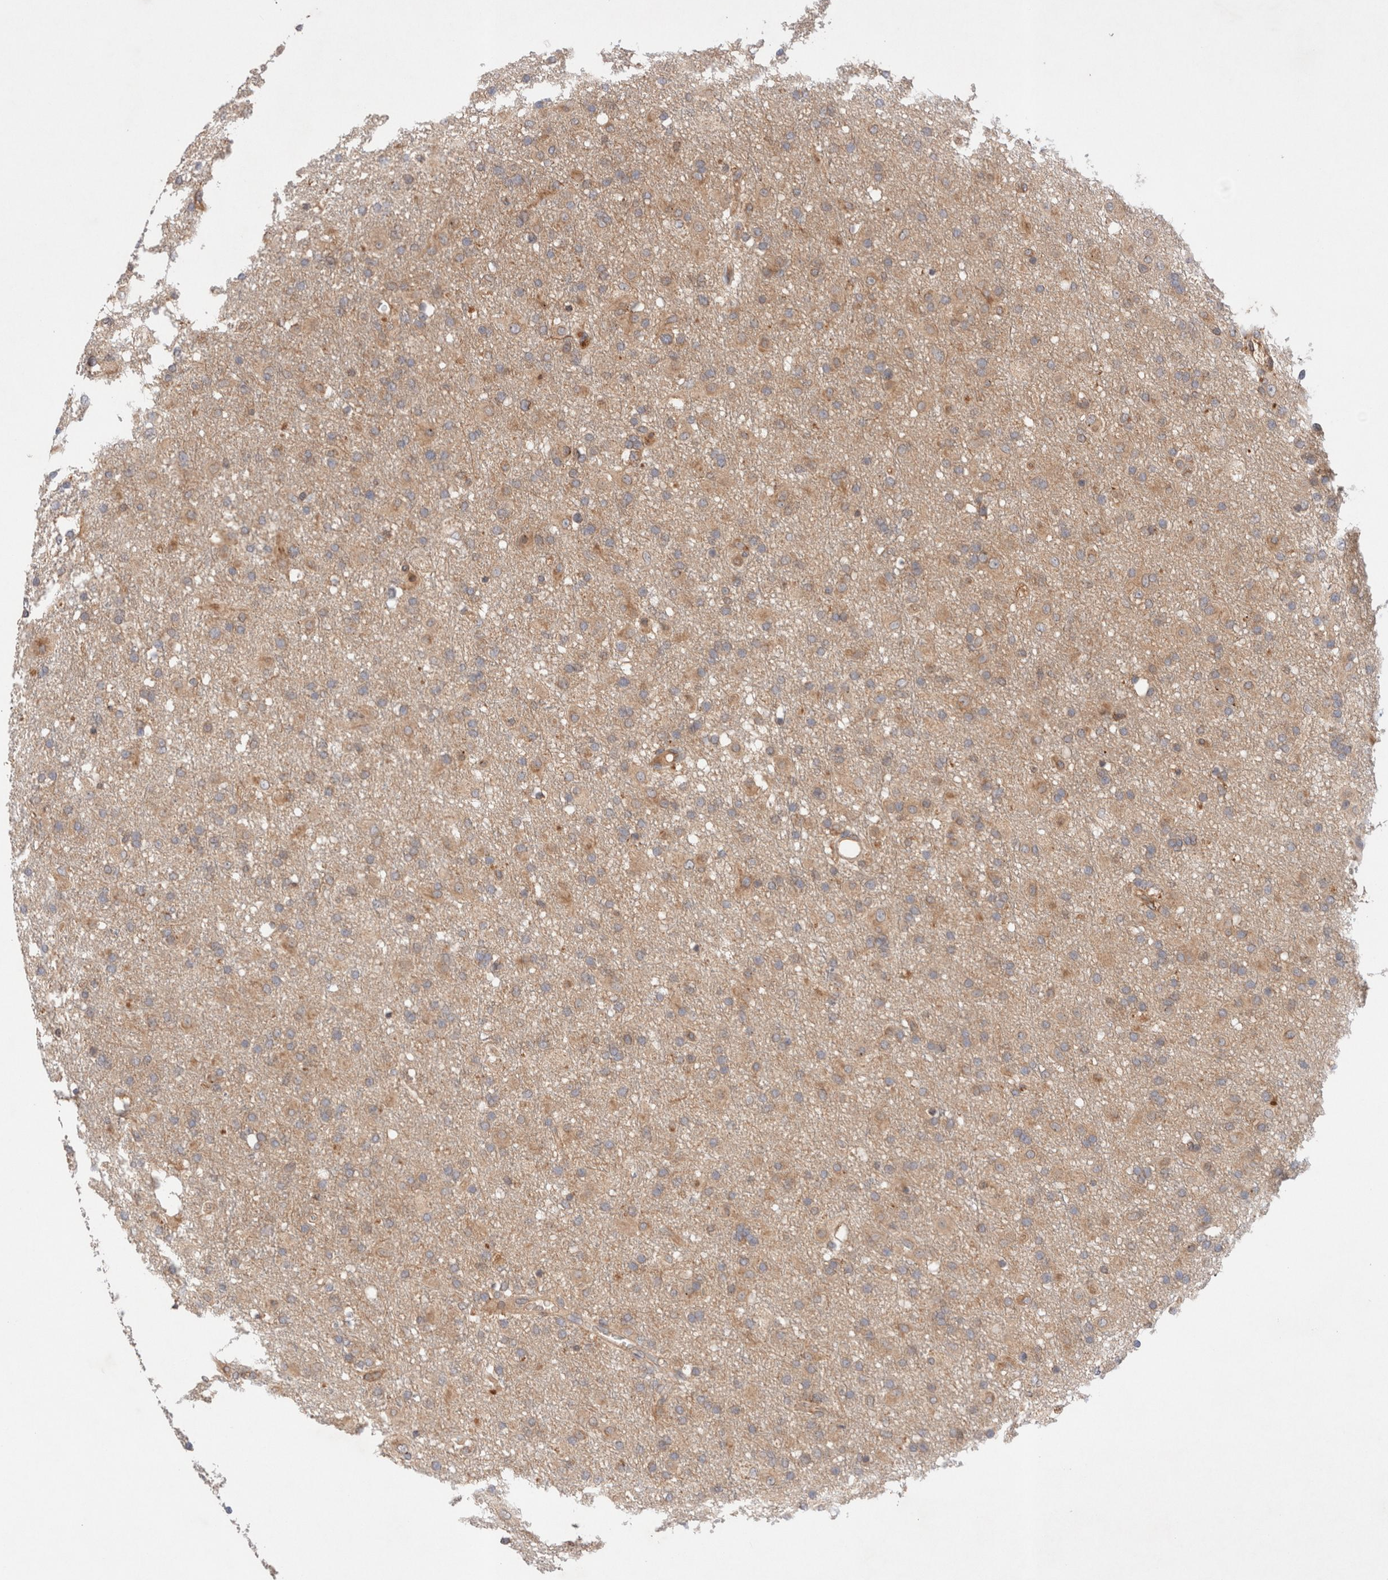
{"staining": {"intensity": "weak", "quantity": "25%-75%", "location": "cytoplasmic/membranous"}, "tissue": "glioma", "cell_type": "Tumor cells", "image_type": "cancer", "snomed": [{"axis": "morphology", "description": "Glioma, malignant, Low grade"}, {"axis": "topography", "description": "Brain"}], "caption": "A low amount of weak cytoplasmic/membranous staining is appreciated in approximately 25%-75% of tumor cells in glioma tissue.", "gene": "SIKE1", "patient": {"sex": "male", "age": 65}}